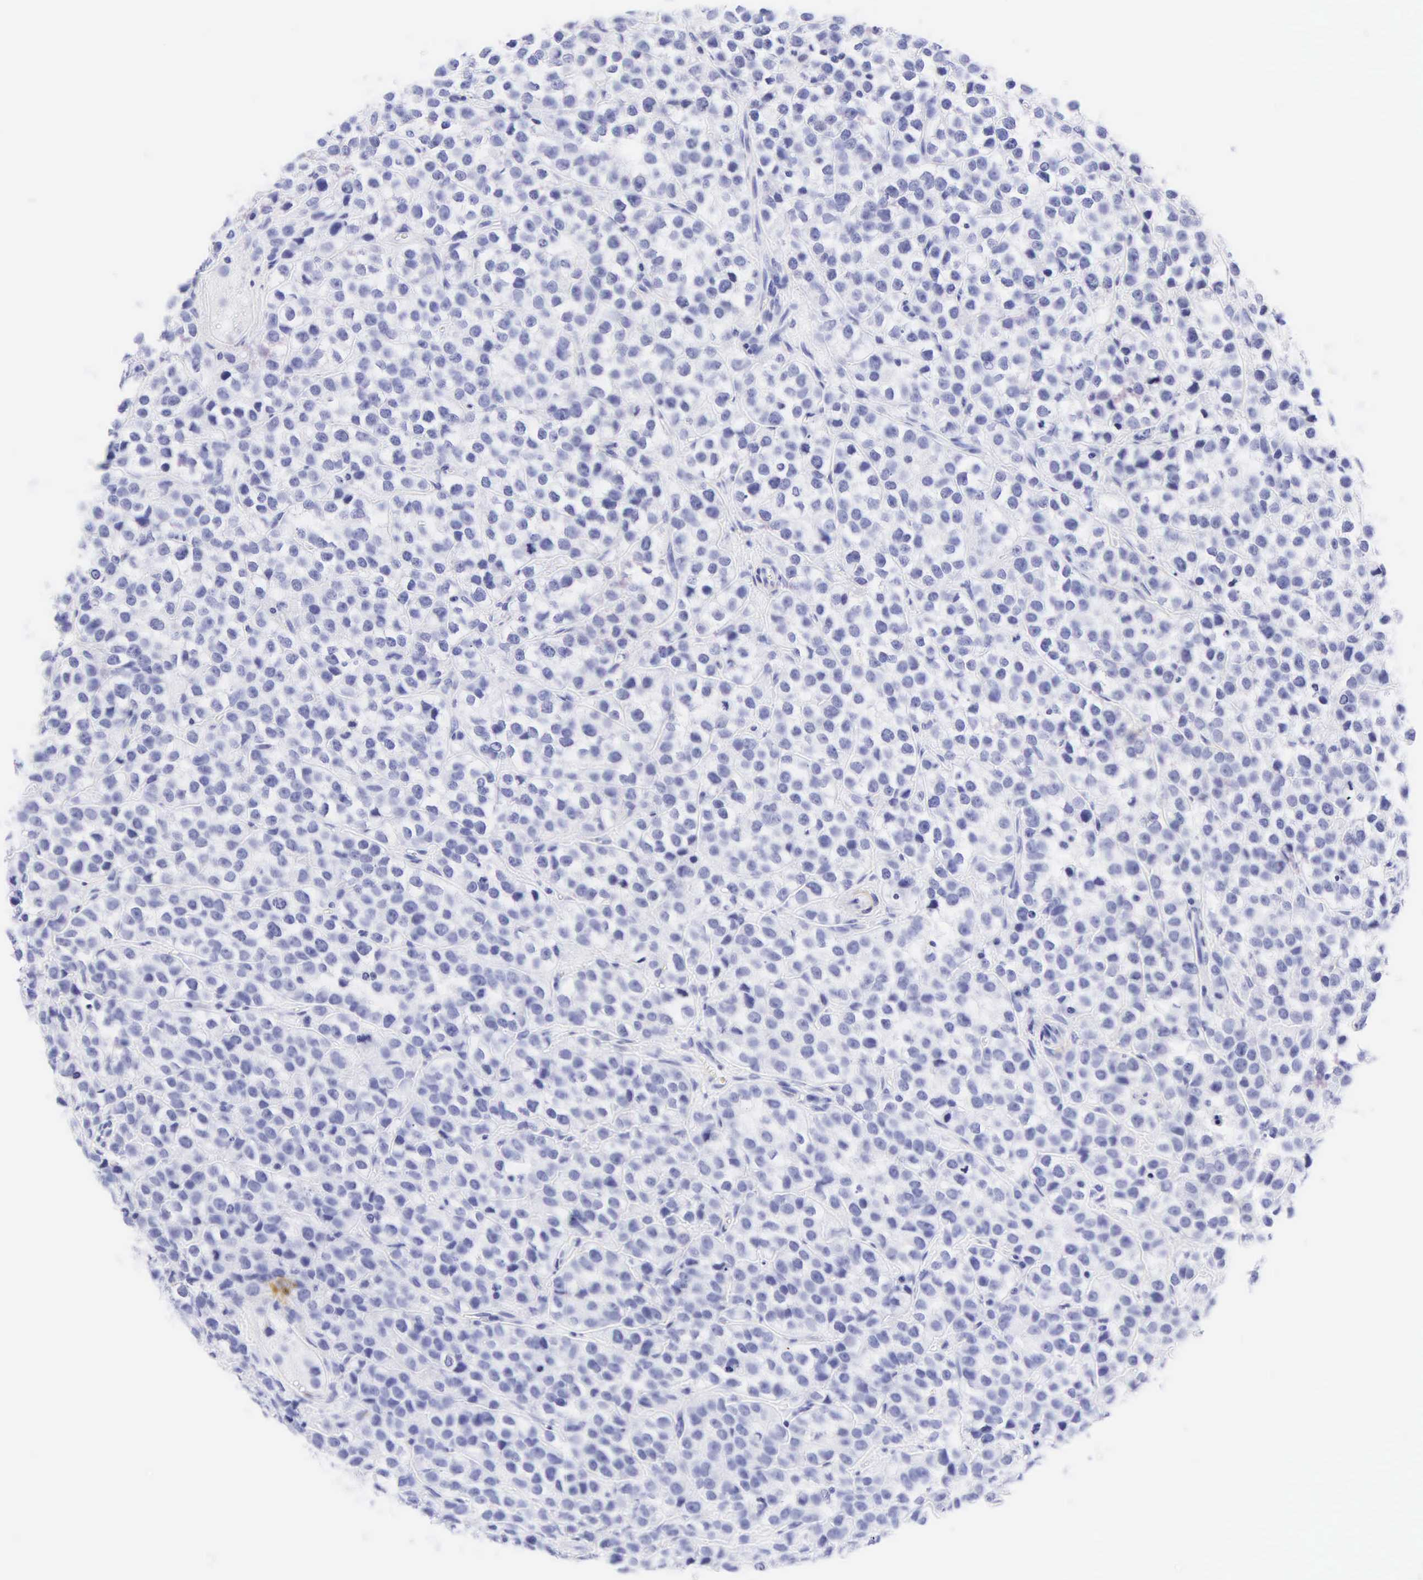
{"staining": {"intensity": "negative", "quantity": "none", "location": "none"}, "tissue": "testis cancer", "cell_type": "Tumor cells", "image_type": "cancer", "snomed": [{"axis": "morphology", "description": "Seminoma, NOS"}, {"axis": "topography", "description": "Testis"}], "caption": "This image is of testis seminoma stained with immunohistochemistry to label a protein in brown with the nuclei are counter-stained blue. There is no expression in tumor cells. The staining is performed using DAB (3,3'-diaminobenzidine) brown chromogen with nuclei counter-stained in using hematoxylin.", "gene": "DES", "patient": {"sex": "male", "age": 25}}